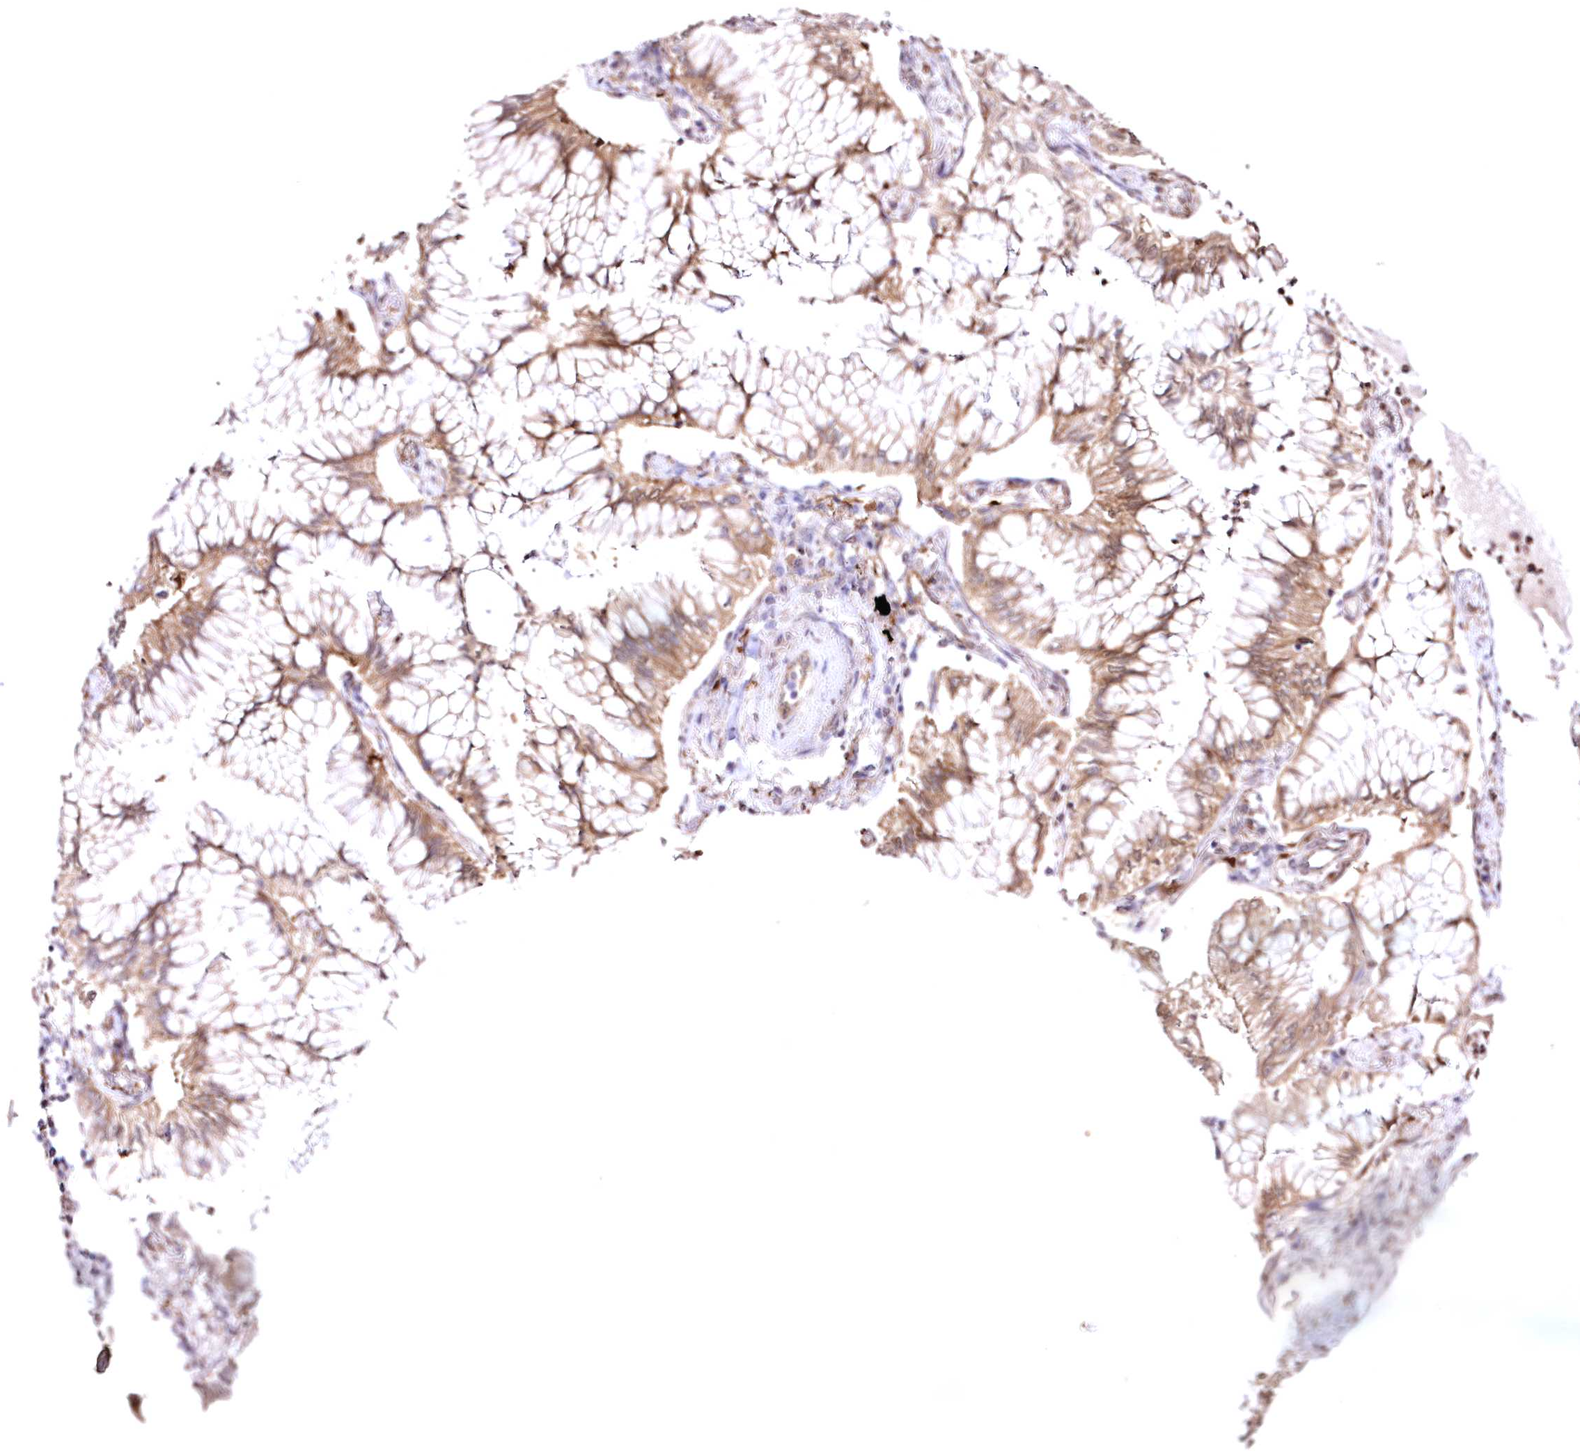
{"staining": {"intensity": "moderate", "quantity": ">75%", "location": "cytoplasmic/membranous"}, "tissue": "lung cancer", "cell_type": "Tumor cells", "image_type": "cancer", "snomed": [{"axis": "morphology", "description": "Adenocarcinoma, NOS"}, {"axis": "topography", "description": "Lung"}], "caption": "Brown immunohistochemical staining in human adenocarcinoma (lung) exhibits moderate cytoplasmic/membranous staining in about >75% of tumor cells. (DAB (3,3'-diaminobenzidine) = brown stain, brightfield microscopy at high magnification).", "gene": "FCHO2", "patient": {"sex": "female", "age": 70}}